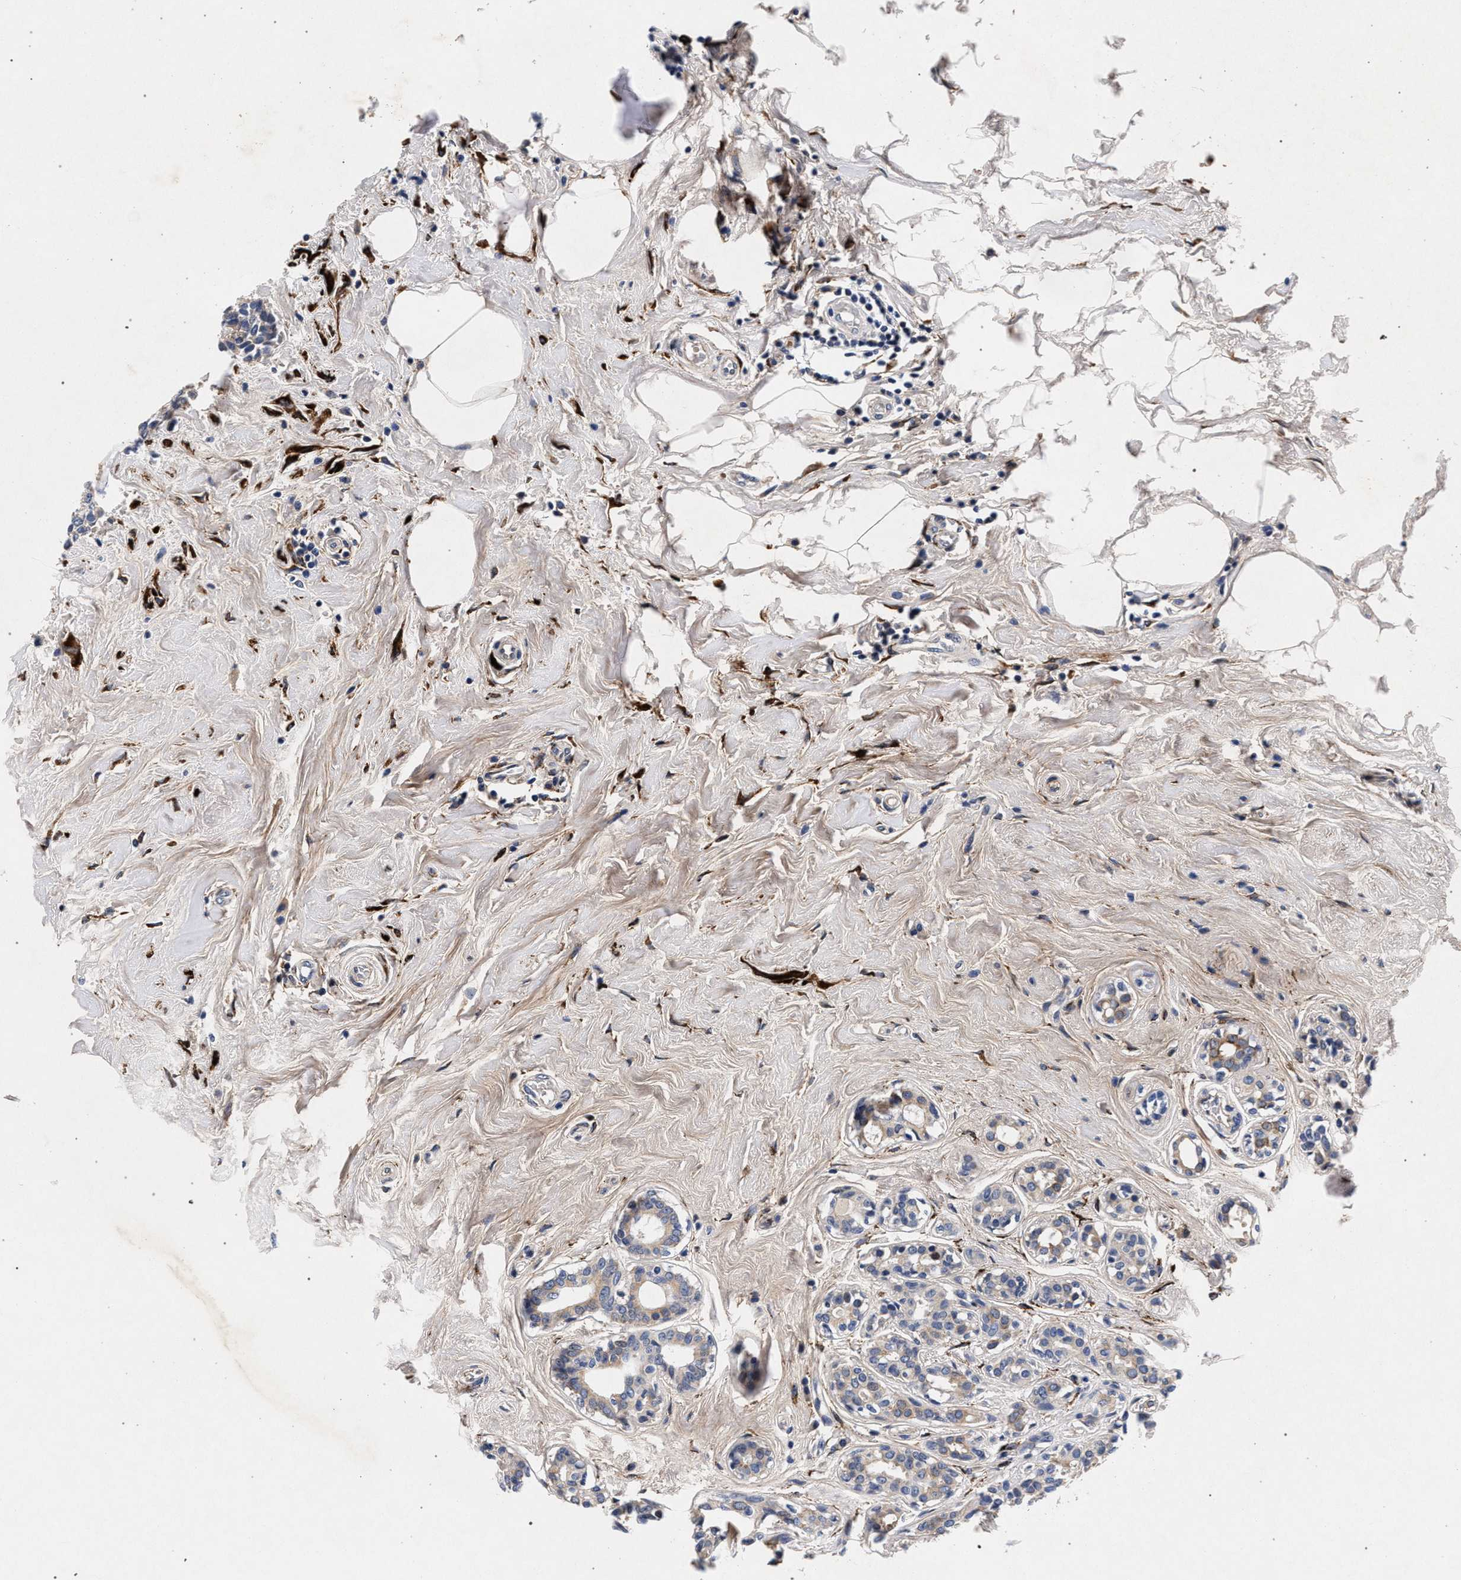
{"staining": {"intensity": "weak", "quantity": "<25%", "location": "cytoplasmic/membranous"}, "tissue": "breast cancer", "cell_type": "Tumor cells", "image_type": "cancer", "snomed": [{"axis": "morphology", "description": "Duct carcinoma"}, {"axis": "topography", "description": "Breast"}], "caption": "An immunohistochemistry (IHC) image of breast intraductal carcinoma is shown. There is no staining in tumor cells of breast intraductal carcinoma.", "gene": "NEK7", "patient": {"sex": "female", "age": 55}}